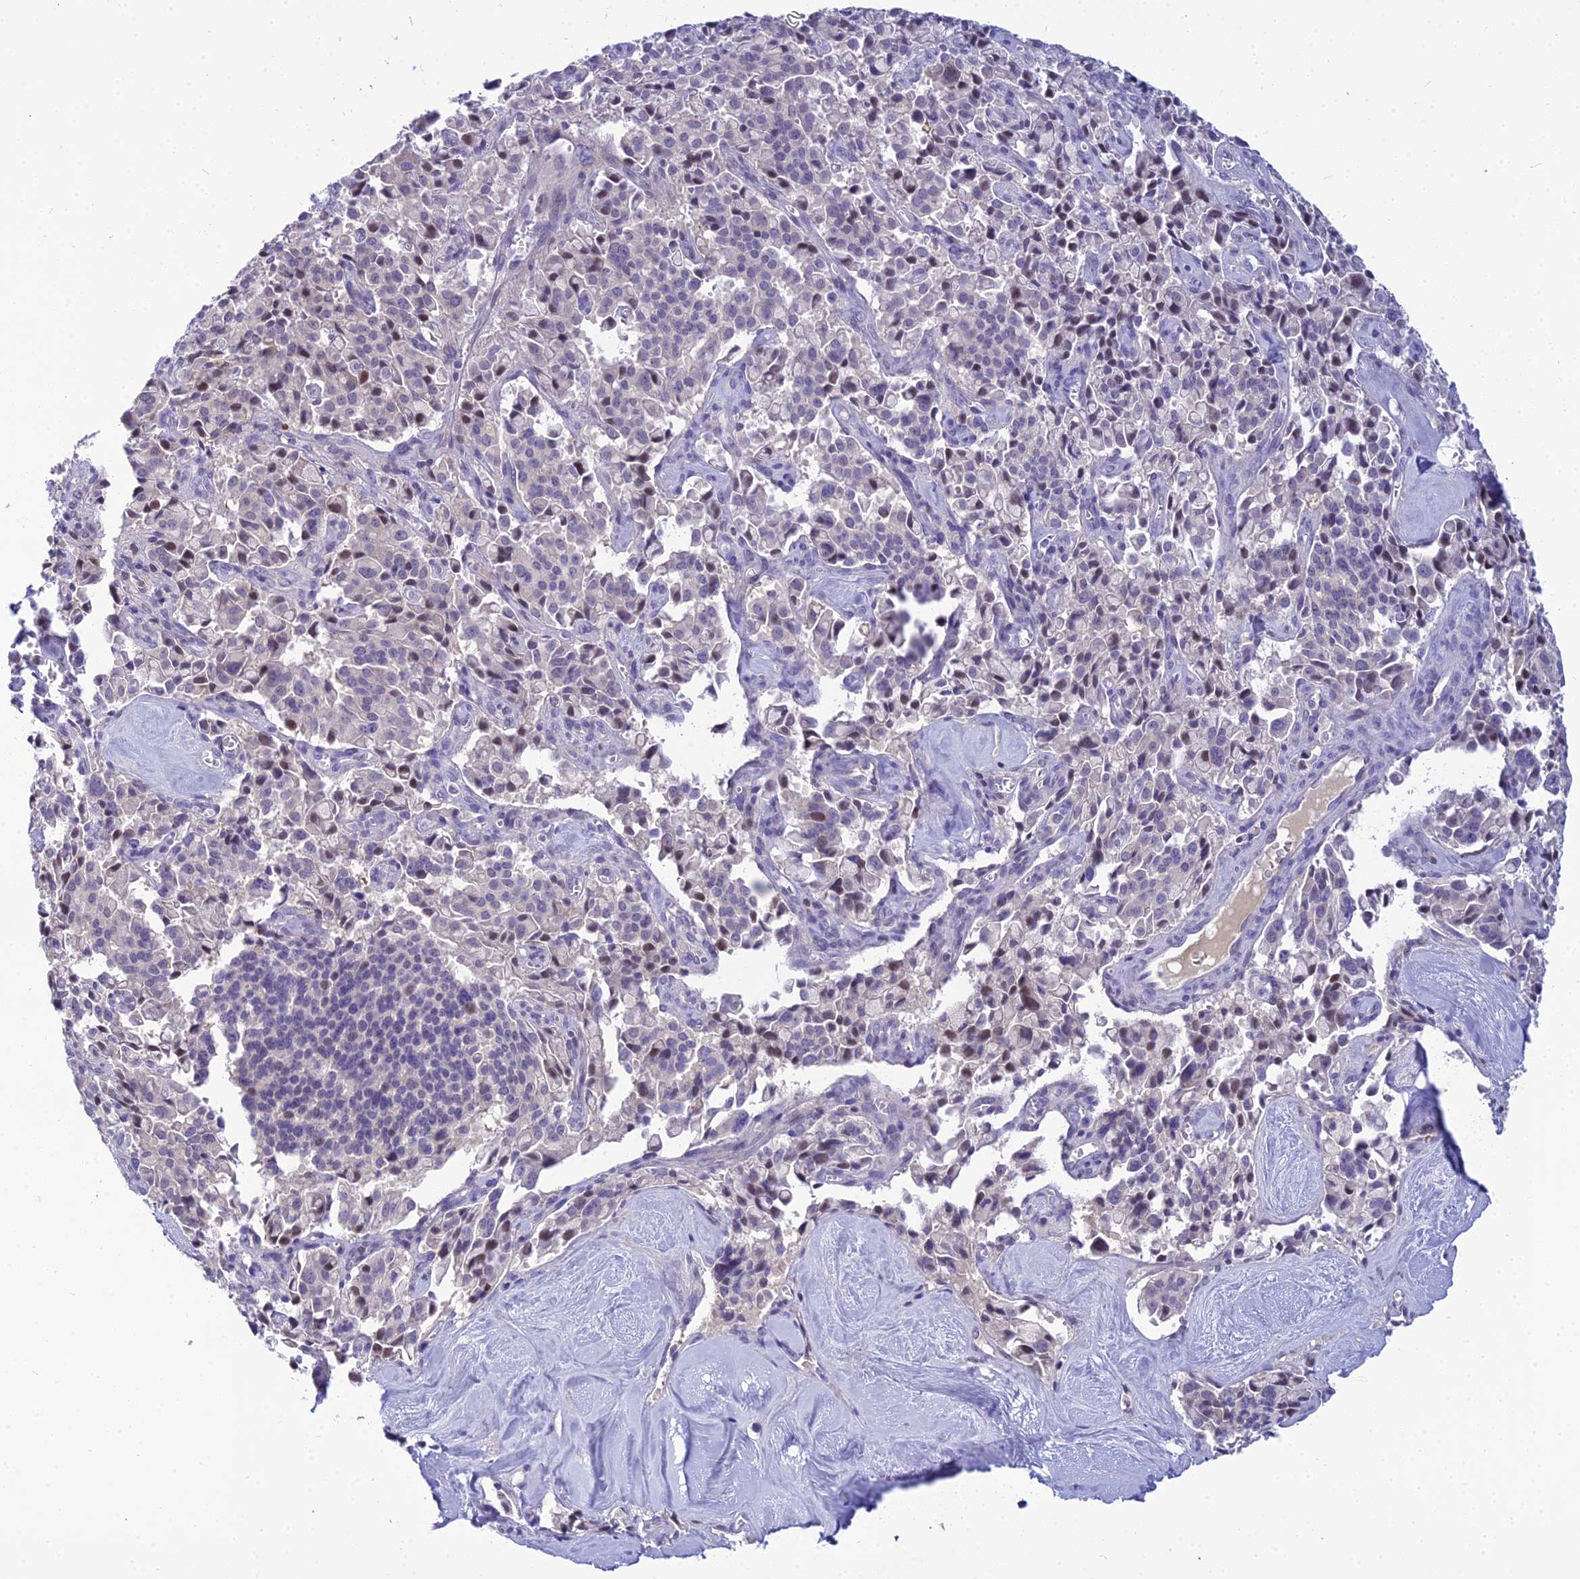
{"staining": {"intensity": "weak", "quantity": "<25%", "location": "nuclear"}, "tissue": "pancreatic cancer", "cell_type": "Tumor cells", "image_type": "cancer", "snomed": [{"axis": "morphology", "description": "Adenocarcinoma, NOS"}, {"axis": "topography", "description": "Pancreas"}], "caption": "Tumor cells show no significant expression in pancreatic cancer (adenocarcinoma).", "gene": "ZMIZ1", "patient": {"sex": "male", "age": 65}}